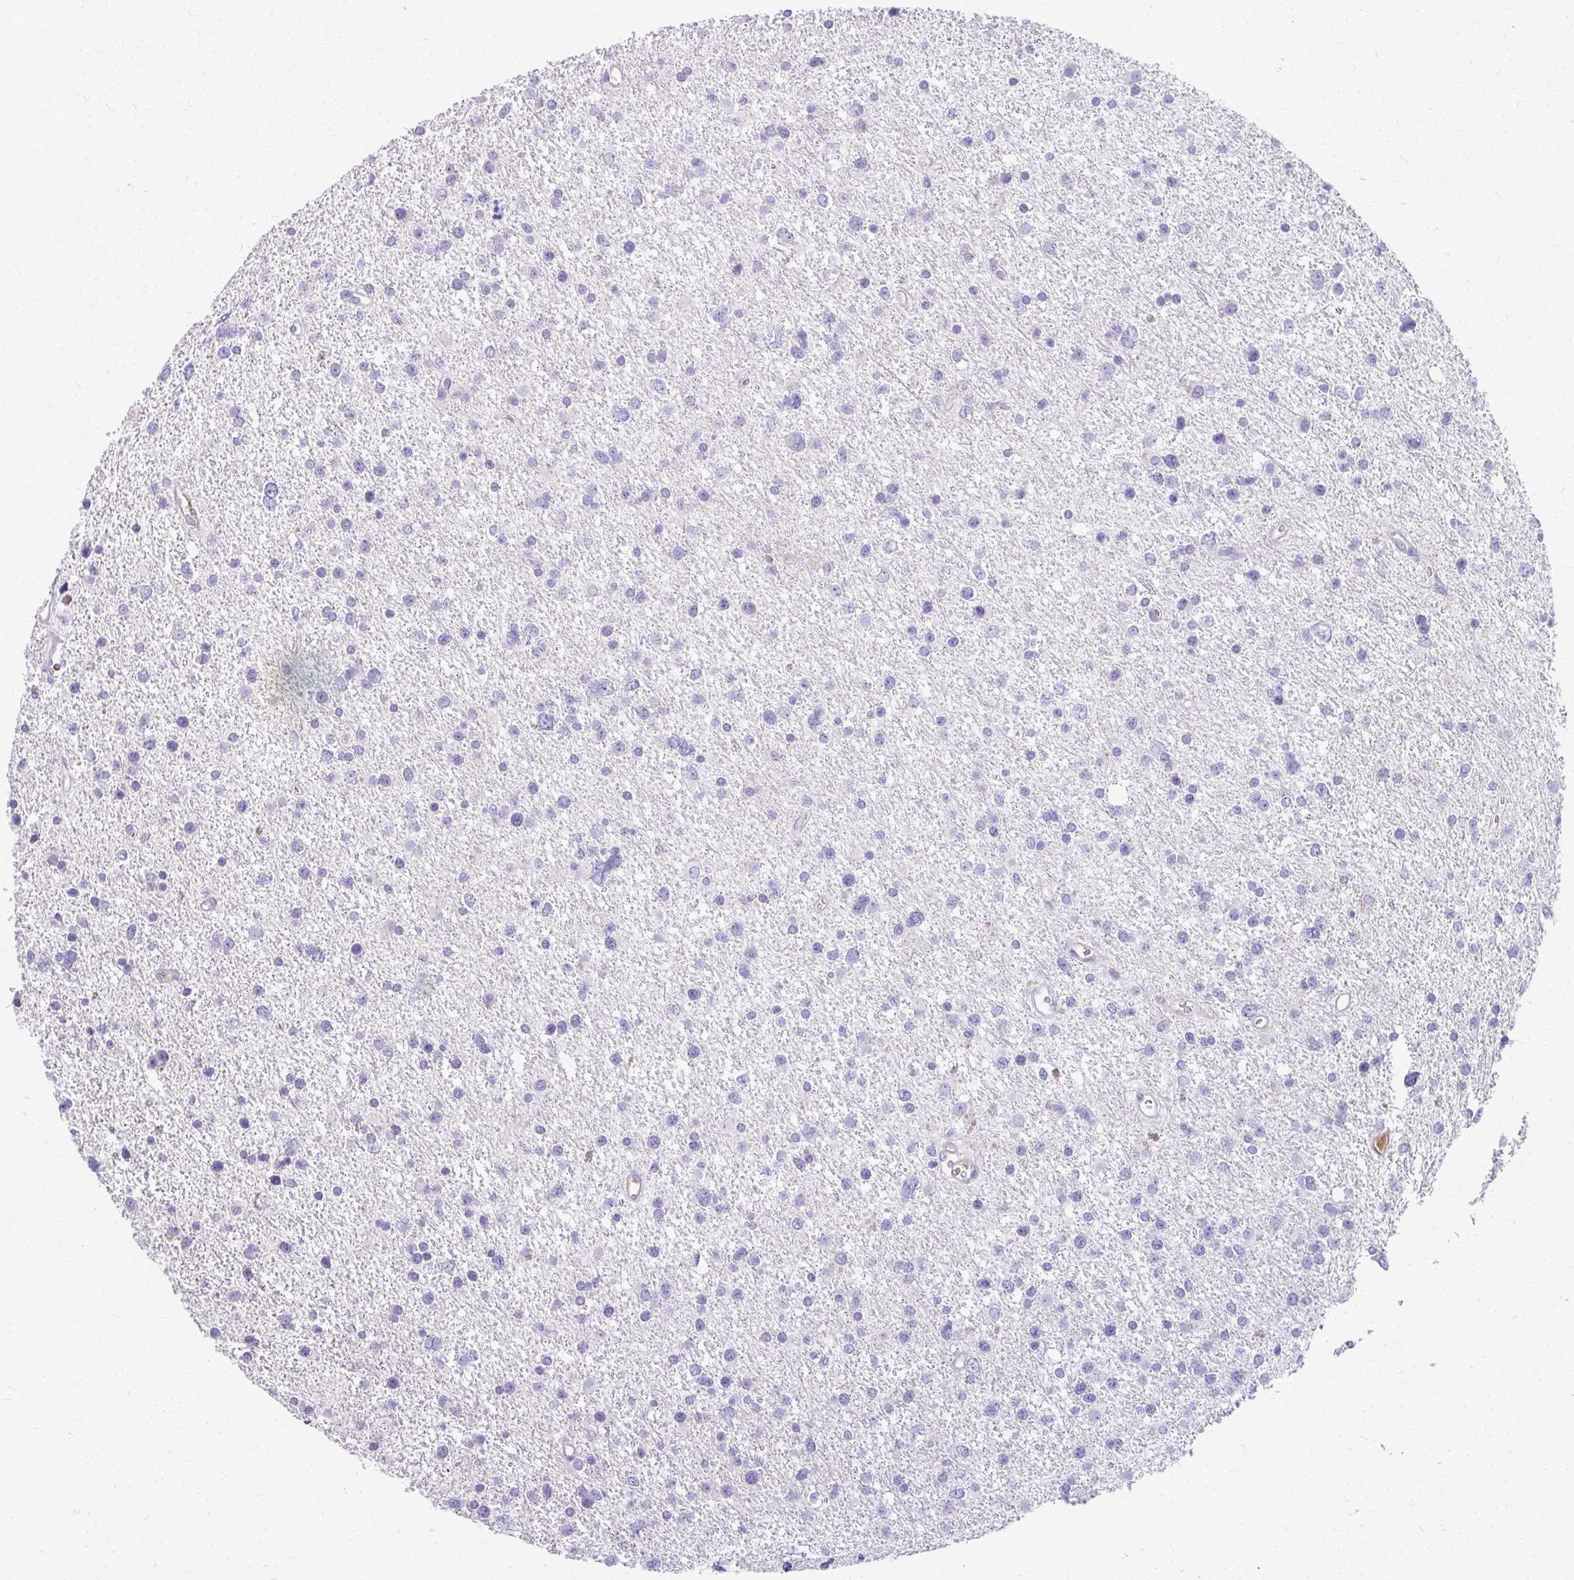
{"staining": {"intensity": "negative", "quantity": "none", "location": "none"}, "tissue": "glioma", "cell_type": "Tumor cells", "image_type": "cancer", "snomed": [{"axis": "morphology", "description": "Glioma, malignant, Low grade"}, {"axis": "topography", "description": "Brain"}], "caption": "DAB (3,3'-diaminobenzidine) immunohistochemical staining of human malignant glioma (low-grade) exhibits no significant expression in tumor cells. Nuclei are stained in blue.", "gene": "ADIPOQ", "patient": {"sex": "female", "age": 55}}